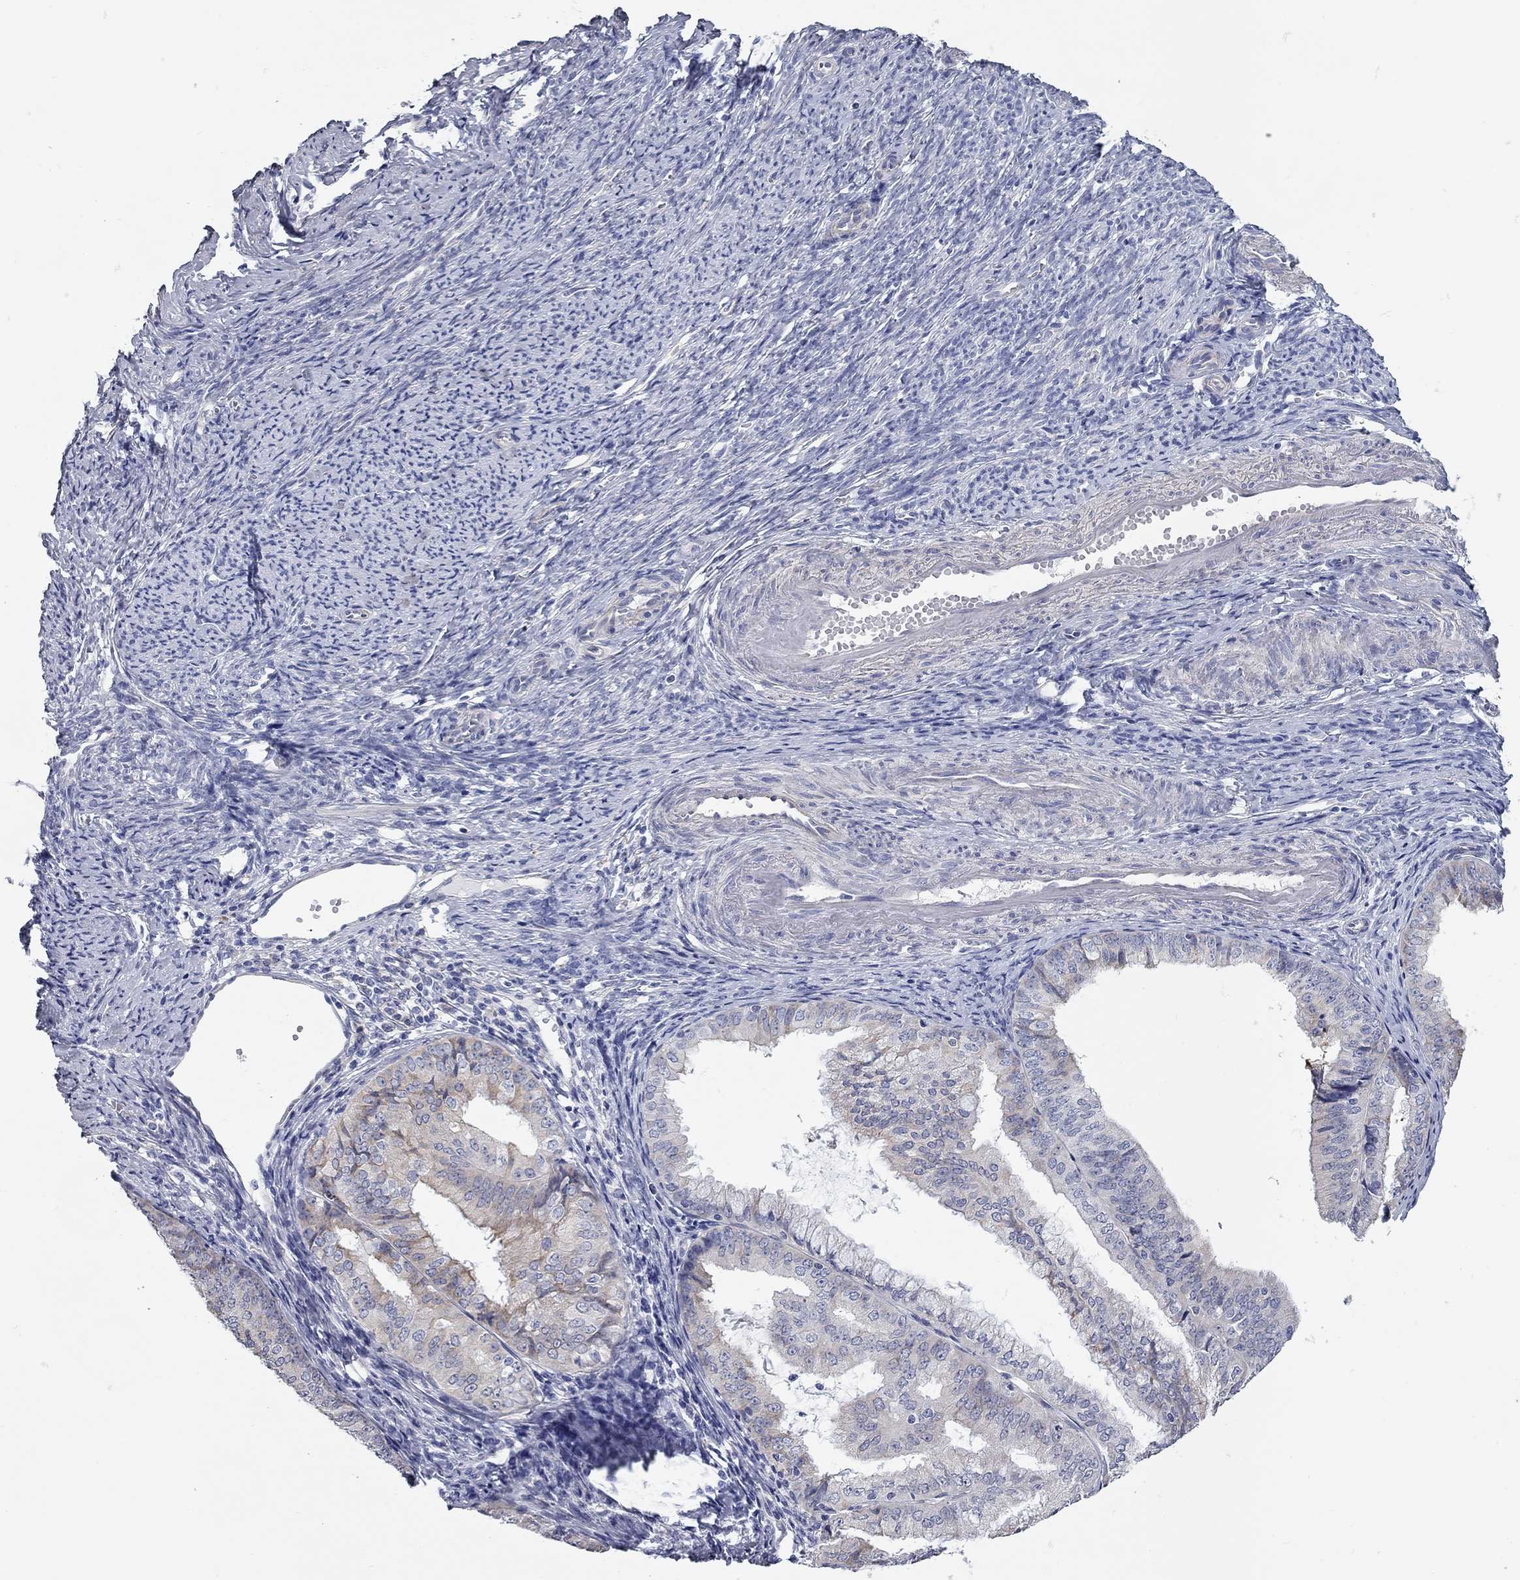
{"staining": {"intensity": "moderate", "quantity": "<25%", "location": "cytoplasmic/membranous"}, "tissue": "endometrial cancer", "cell_type": "Tumor cells", "image_type": "cancer", "snomed": [{"axis": "morphology", "description": "Adenocarcinoma, NOS"}, {"axis": "topography", "description": "Endometrium"}], "caption": "Protein staining of adenocarcinoma (endometrial) tissue exhibits moderate cytoplasmic/membranous expression in about <25% of tumor cells. (IHC, brightfield microscopy, high magnification).", "gene": "XAGE2", "patient": {"sex": "female", "age": 63}}